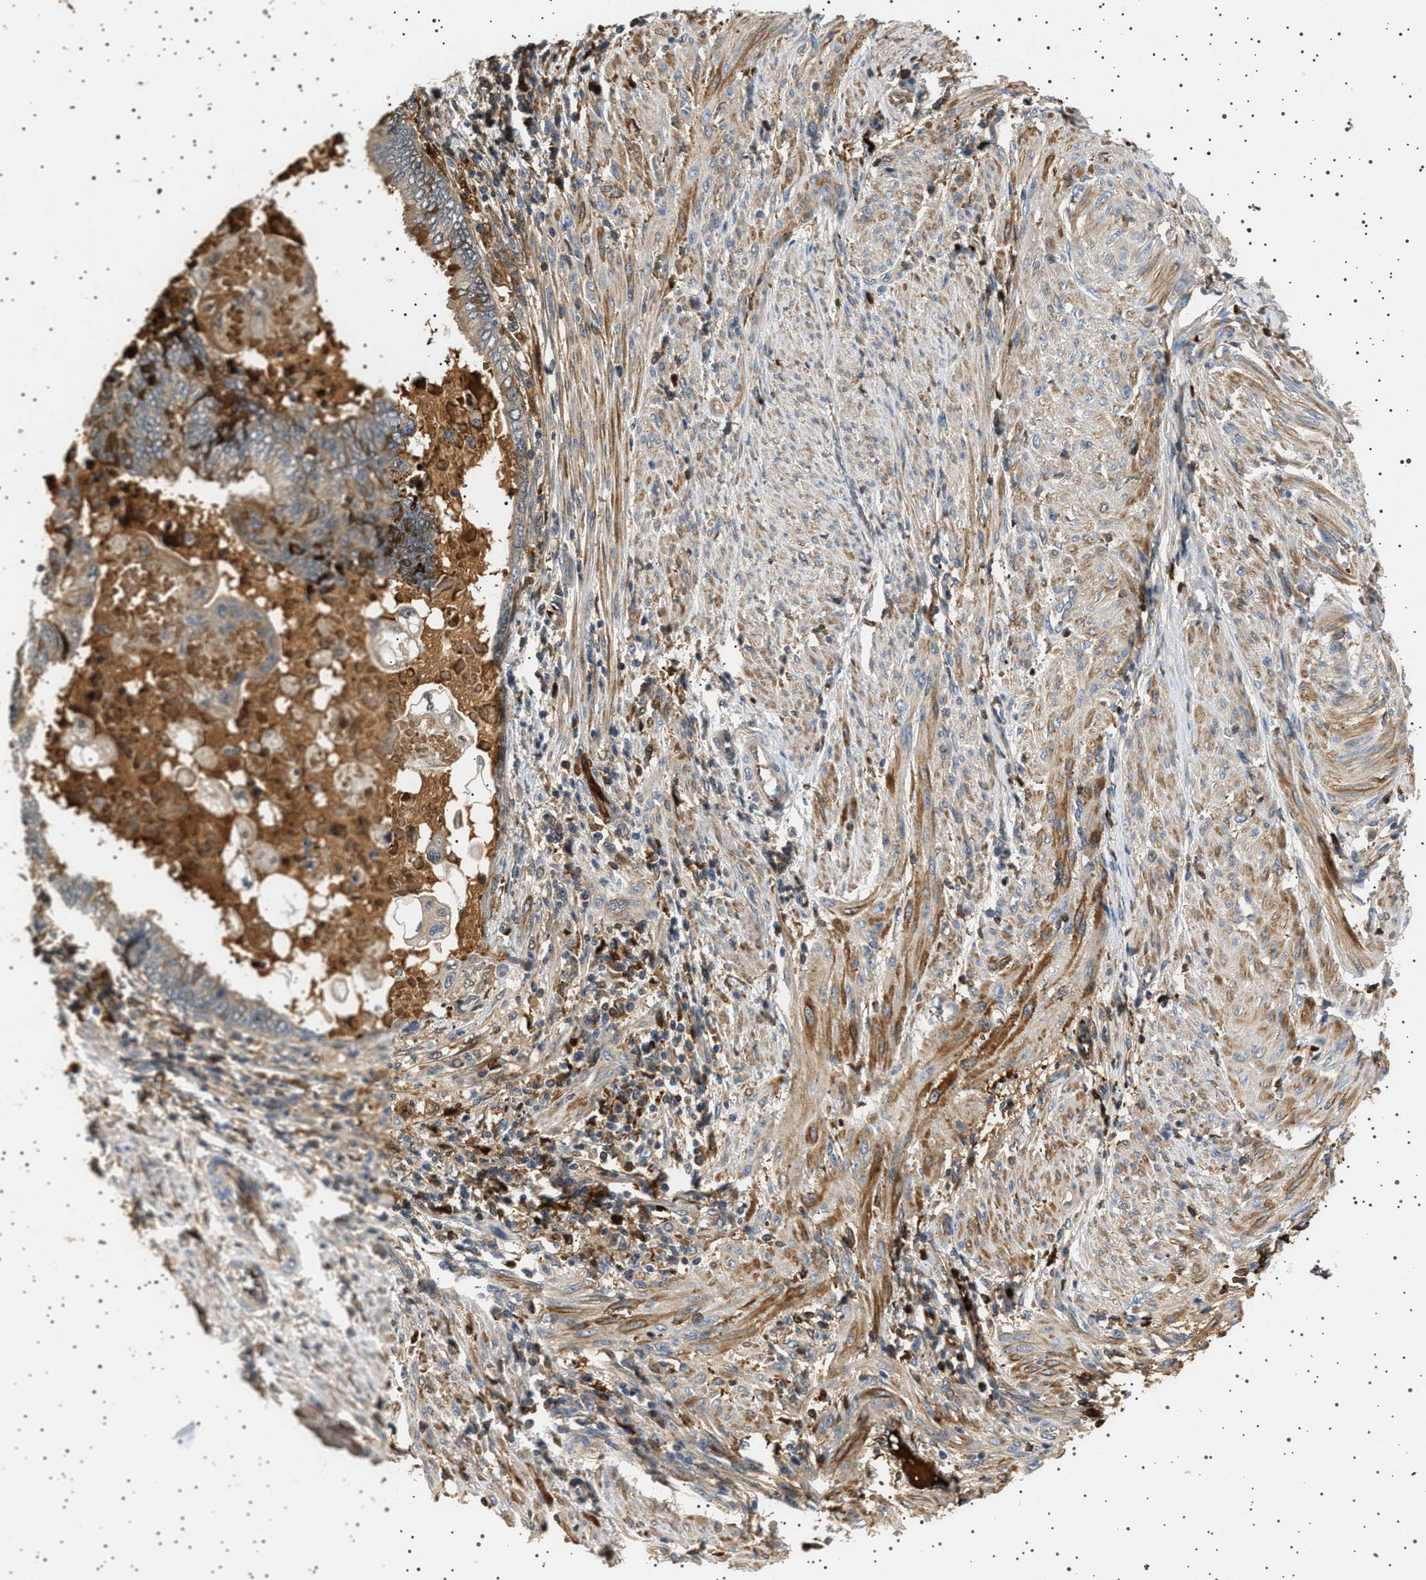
{"staining": {"intensity": "weak", "quantity": "<25%", "location": "cytoplasmic/membranous"}, "tissue": "endometrial cancer", "cell_type": "Tumor cells", "image_type": "cancer", "snomed": [{"axis": "morphology", "description": "Adenocarcinoma, NOS"}, {"axis": "topography", "description": "Uterus"}, {"axis": "topography", "description": "Endometrium"}], "caption": "DAB (3,3'-diaminobenzidine) immunohistochemical staining of human endometrial cancer reveals no significant positivity in tumor cells.", "gene": "FICD", "patient": {"sex": "female", "age": 70}}